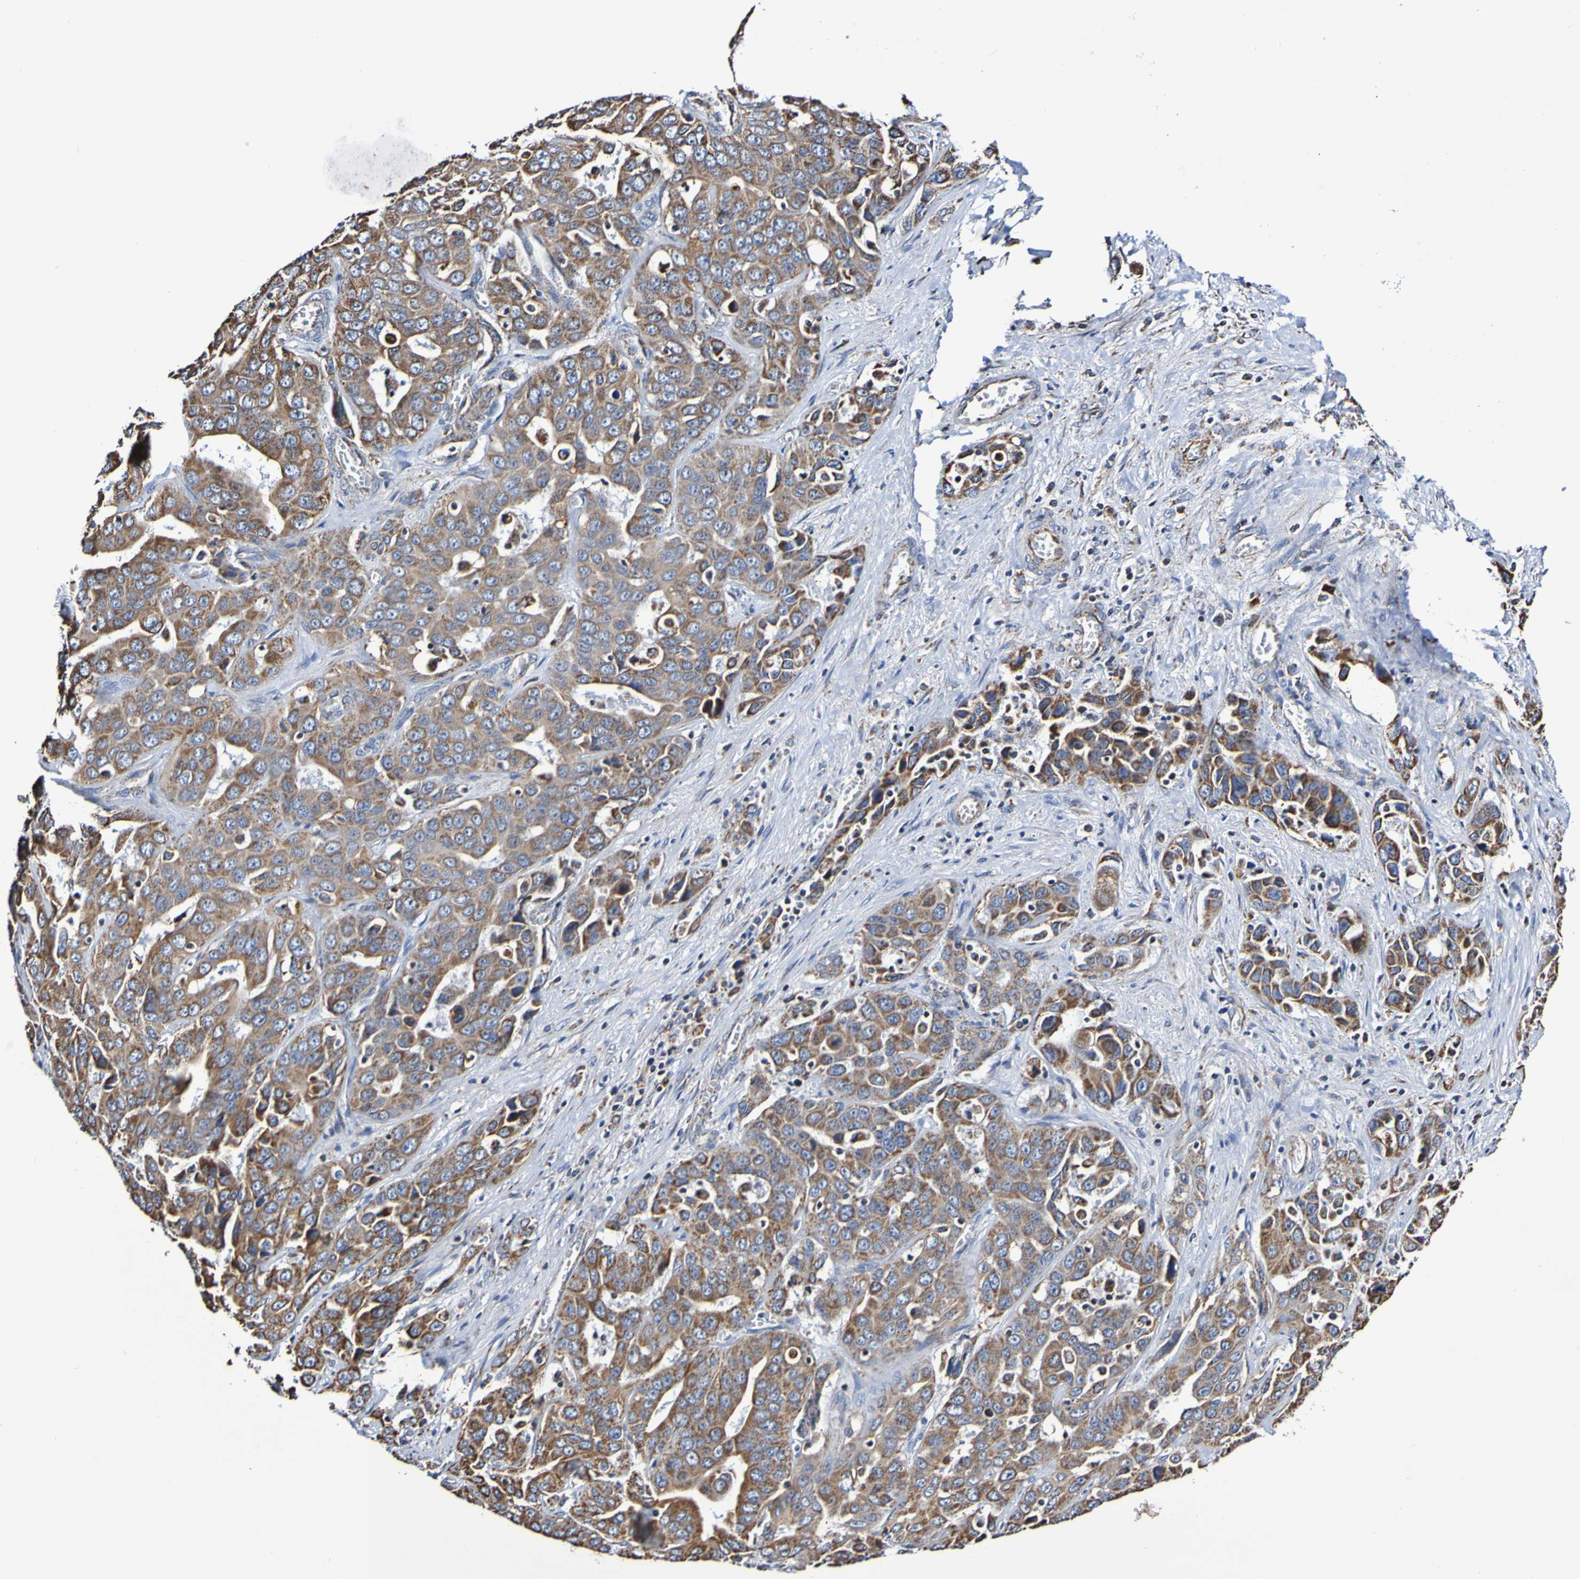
{"staining": {"intensity": "moderate", "quantity": "25%-75%", "location": "cytoplasmic/membranous"}, "tissue": "liver cancer", "cell_type": "Tumor cells", "image_type": "cancer", "snomed": [{"axis": "morphology", "description": "Cholangiocarcinoma"}, {"axis": "topography", "description": "Liver"}], "caption": "This photomicrograph shows IHC staining of cholangiocarcinoma (liver), with medium moderate cytoplasmic/membranous positivity in approximately 25%-75% of tumor cells.", "gene": "IL18R1", "patient": {"sex": "female", "age": 52}}